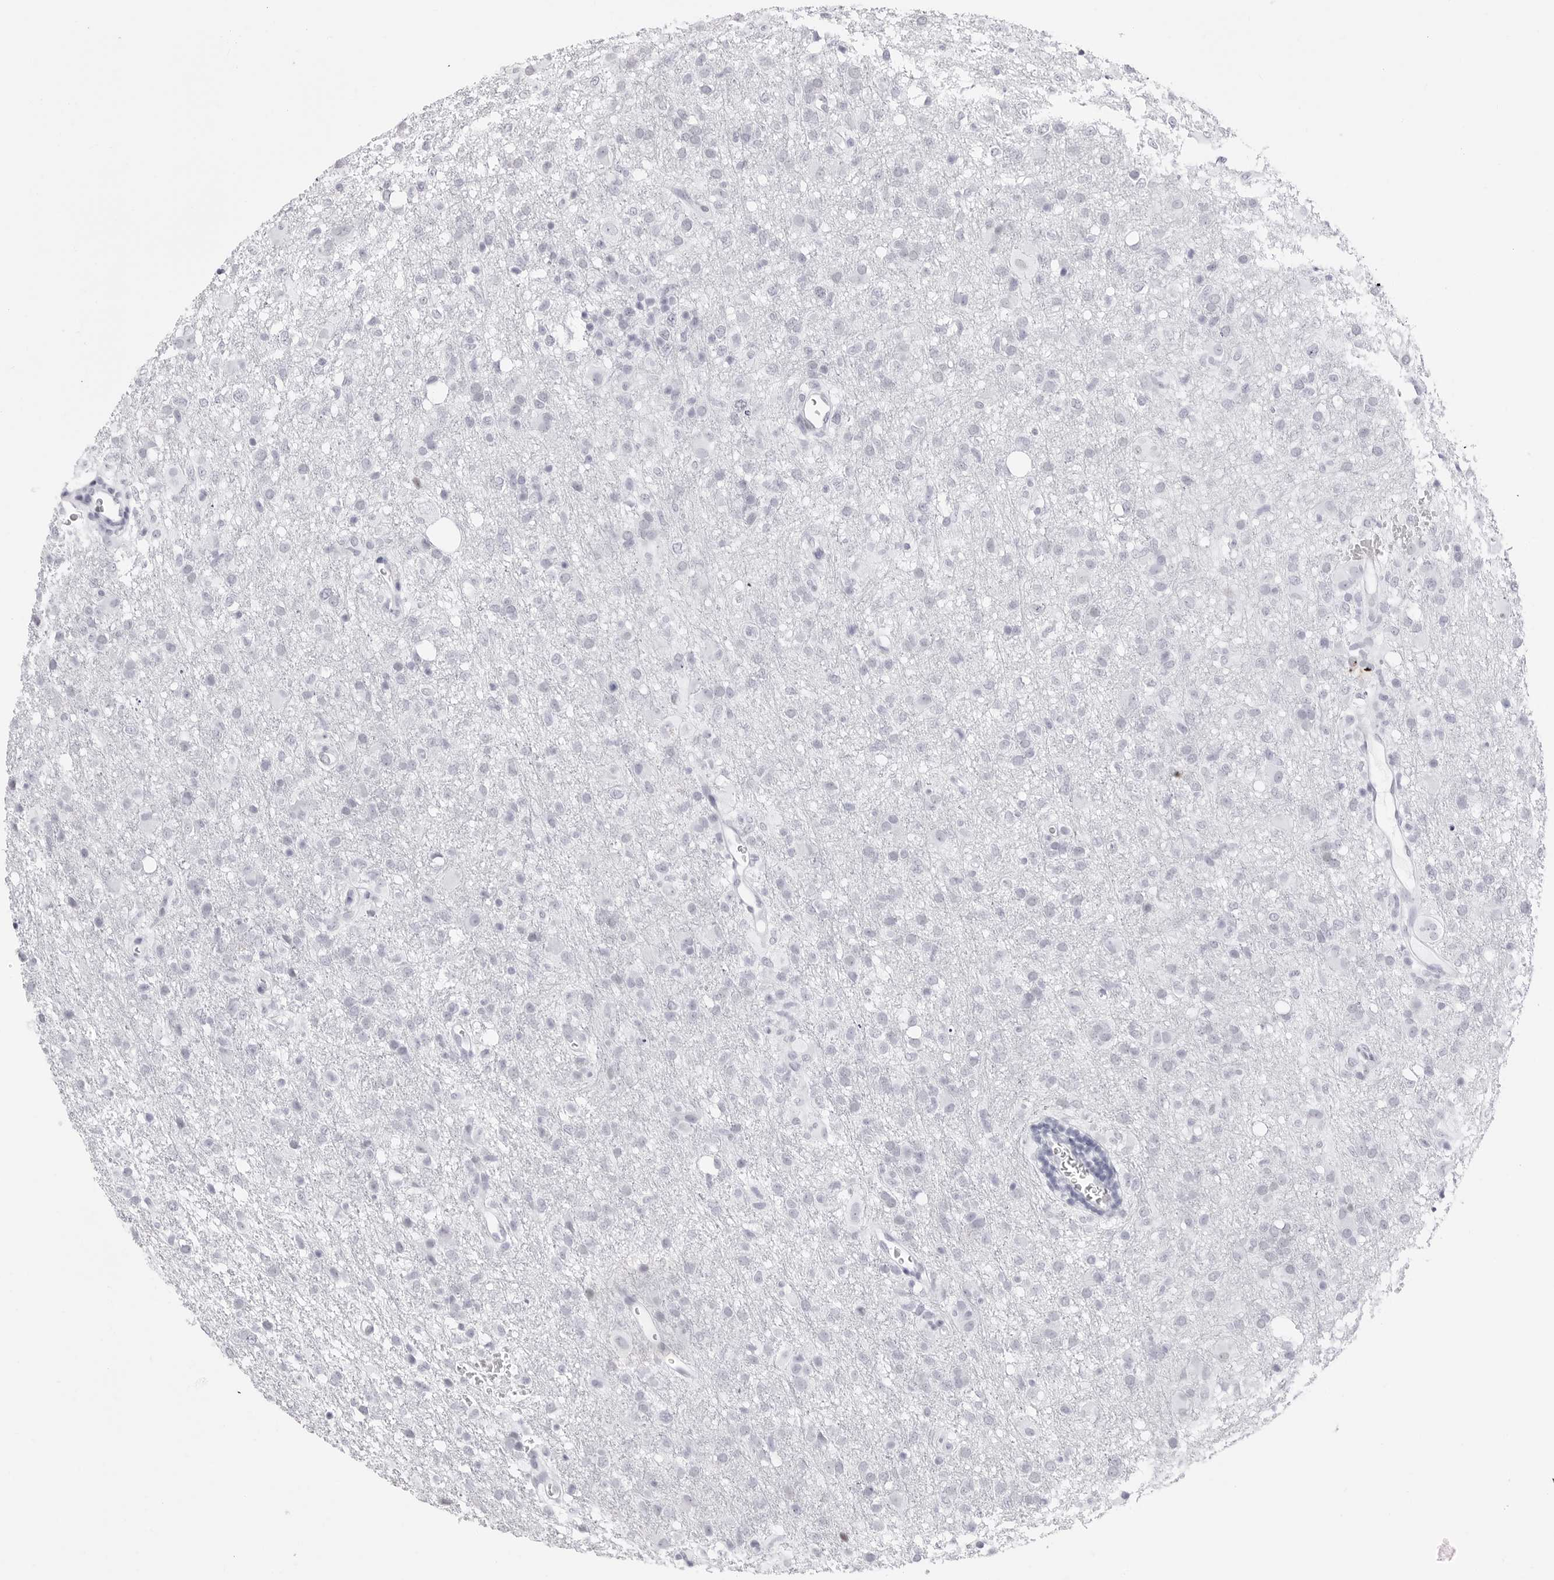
{"staining": {"intensity": "negative", "quantity": "none", "location": "none"}, "tissue": "glioma", "cell_type": "Tumor cells", "image_type": "cancer", "snomed": [{"axis": "morphology", "description": "Glioma, malignant, High grade"}, {"axis": "topography", "description": "Brain"}], "caption": "Tumor cells are negative for protein expression in human malignant high-grade glioma. (Brightfield microscopy of DAB IHC at high magnification).", "gene": "NASP", "patient": {"sex": "female", "age": 57}}